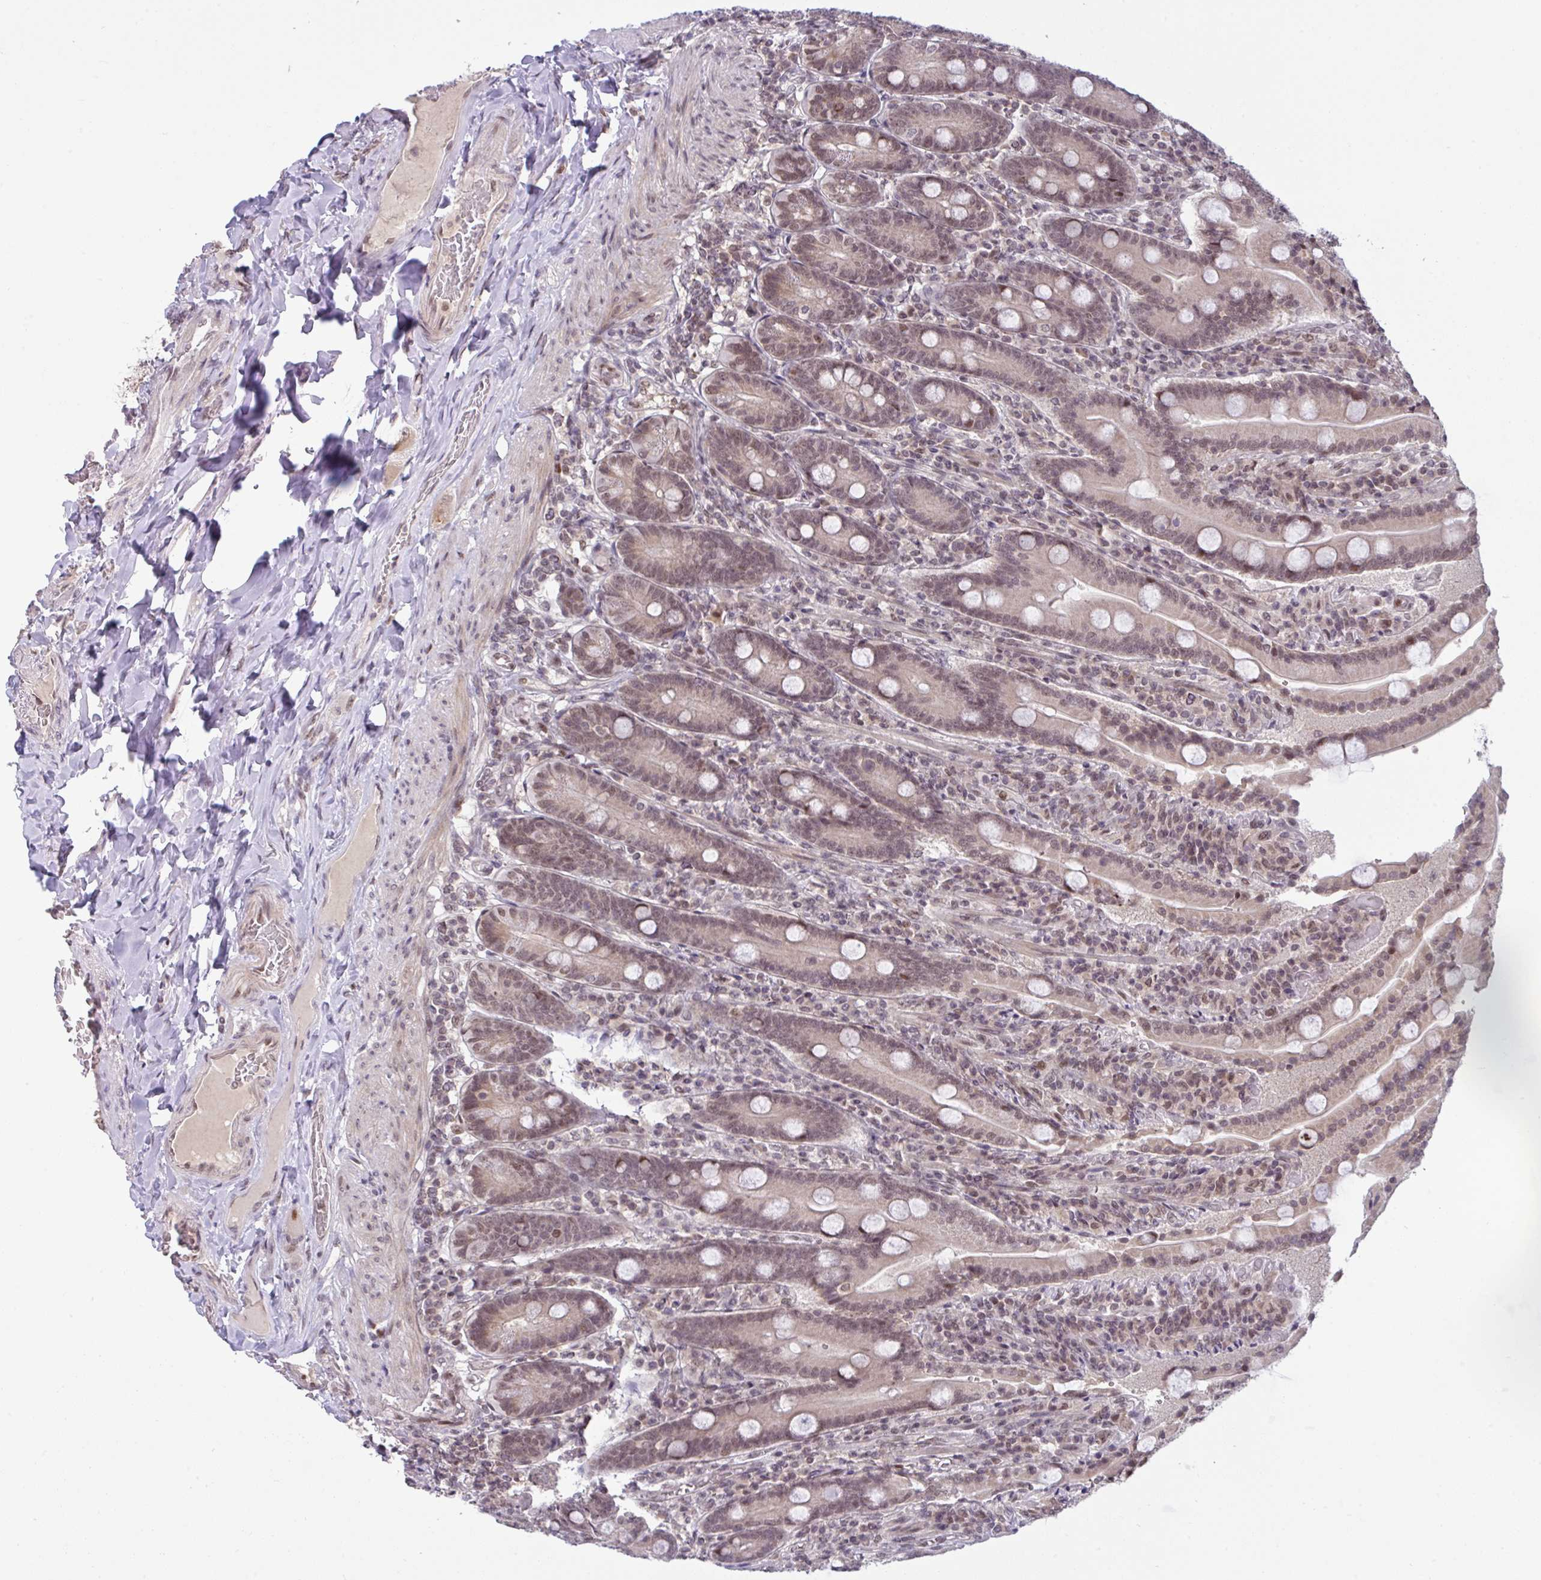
{"staining": {"intensity": "moderate", "quantity": ">75%", "location": "cytoplasmic/membranous,nuclear"}, "tissue": "duodenum", "cell_type": "Glandular cells", "image_type": "normal", "snomed": [{"axis": "morphology", "description": "Normal tissue, NOS"}, {"axis": "topography", "description": "Duodenum"}], "caption": "This image demonstrates immunohistochemistry staining of benign human duodenum, with medium moderate cytoplasmic/membranous,nuclear expression in approximately >75% of glandular cells.", "gene": "KLF2", "patient": {"sex": "female", "age": 62}}